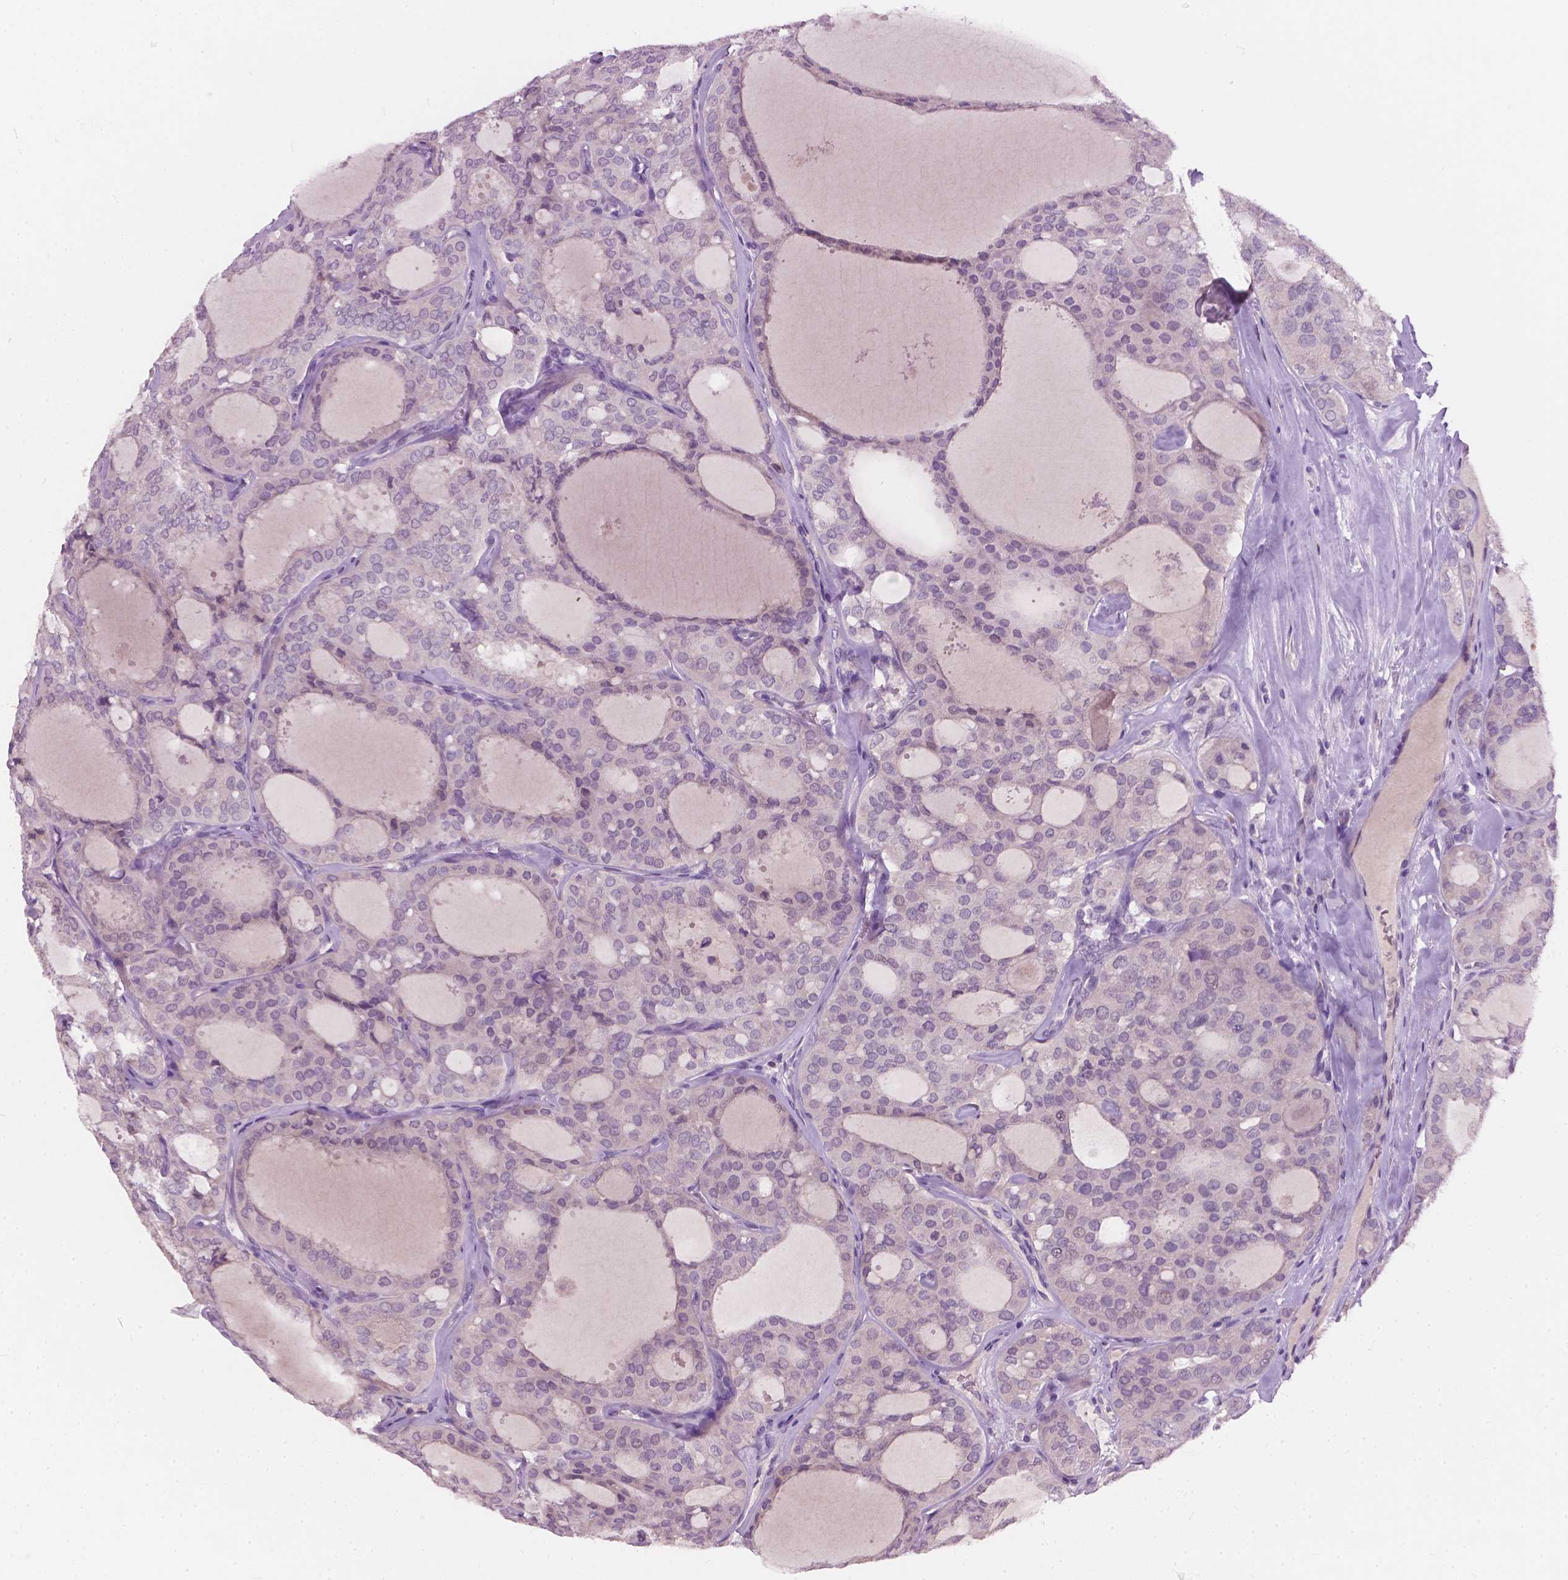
{"staining": {"intensity": "negative", "quantity": "none", "location": "none"}, "tissue": "thyroid cancer", "cell_type": "Tumor cells", "image_type": "cancer", "snomed": [{"axis": "morphology", "description": "Follicular adenoma carcinoma, NOS"}, {"axis": "topography", "description": "Thyroid gland"}], "caption": "IHC photomicrograph of human thyroid cancer (follicular adenoma carcinoma) stained for a protein (brown), which displays no positivity in tumor cells. (IHC, brightfield microscopy, high magnification).", "gene": "KRT17", "patient": {"sex": "male", "age": 75}}